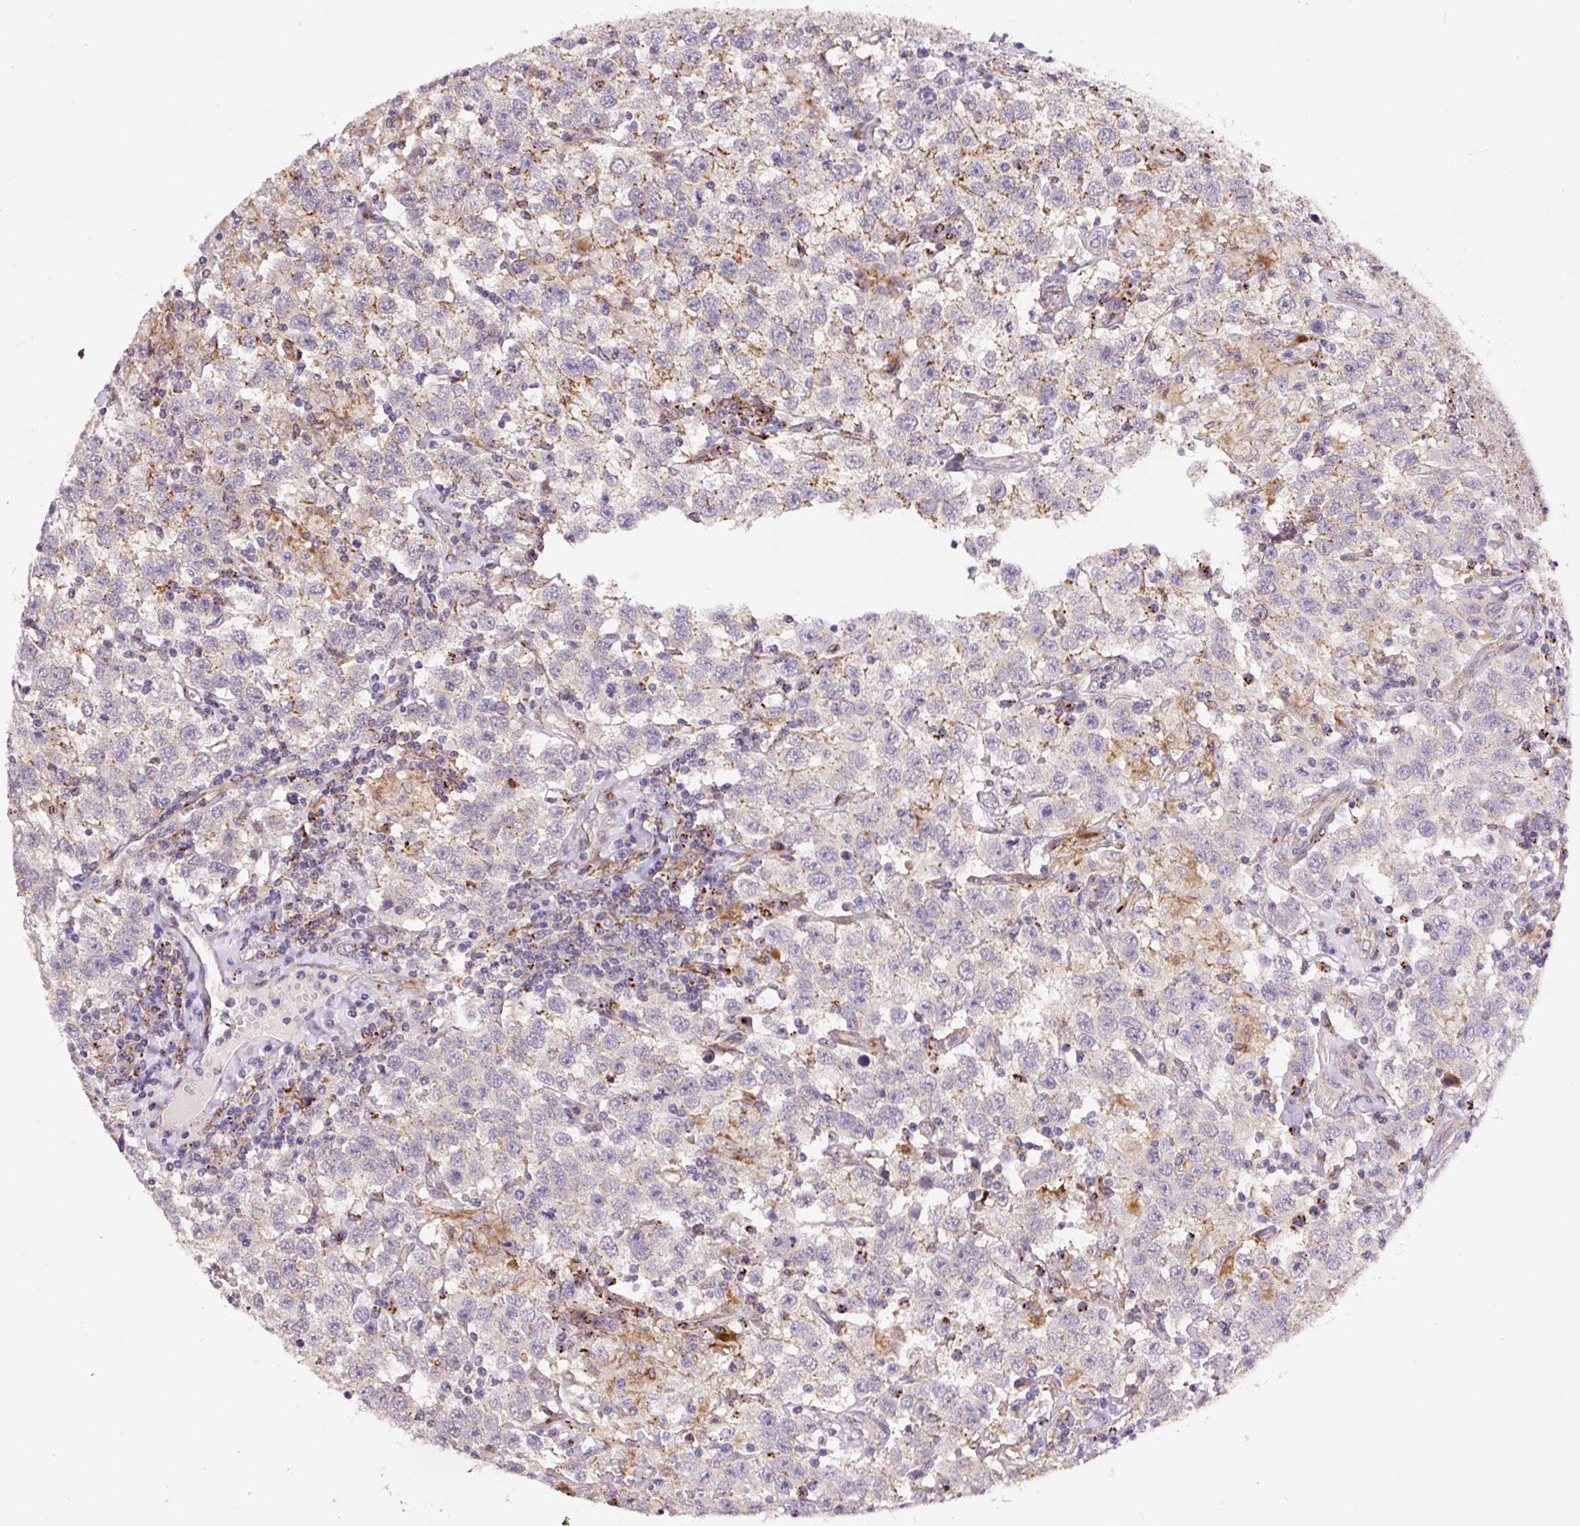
{"staining": {"intensity": "moderate", "quantity": "25%-75%", "location": "cytoplasmic/membranous"}, "tissue": "testis cancer", "cell_type": "Tumor cells", "image_type": "cancer", "snomed": [{"axis": "morphology", "description": "Seminoma, NOS"}, {"axis": "topography", "description": "Testis"}], "caption": "Human seminoma (testis) stained for a protein (brown) displays moderate cytoplasmic/membranous positive positivity in approximately 25%-75% of tumor cells.", "gene": "RNF170", "patient": {"sex": "male", "age": 41}}